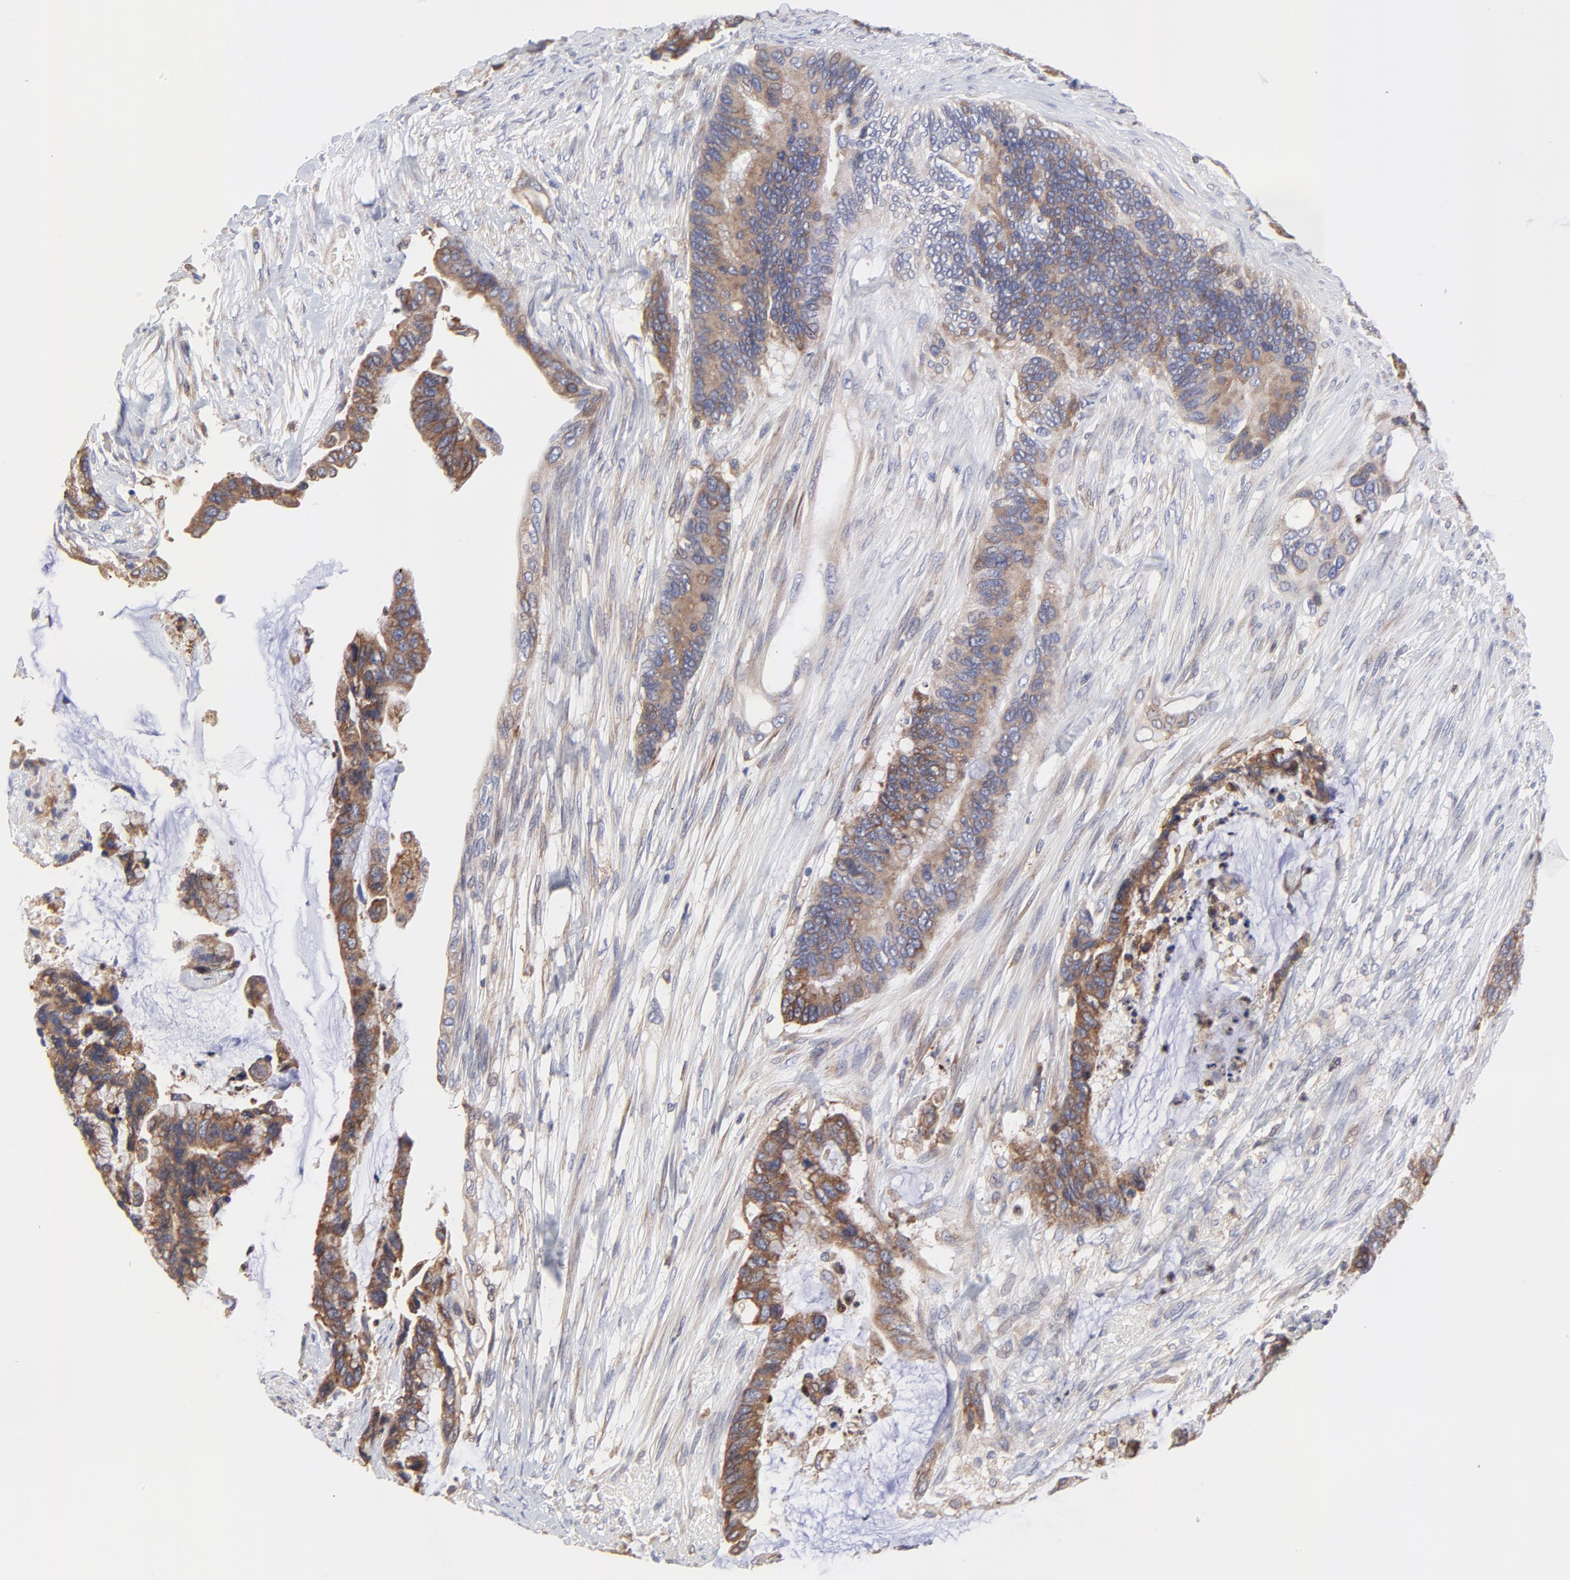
{"staining": {"intensity": "moderate", "quantity": ">75%", "location": "cytoplasmic/membranous"}, "tissue": "colorectal cancer", "cell_type": "Tumor cells", "image_type": "cancer", "snomed": [{"axis": "morphology", "description": "Adenocarcinoma, NOS"}, {"axis": "topography", "description": "Rectum"}], "caption": "Approximately >75% of tumor cells in adenocarcinoma (colorectal) exhibit moderate cytoplasmic/membranous protein positivity as visualized by brown immunohistochemical staining.", "gene": "MOSPD2", "patient": {"sex": "female", "age": 59}}